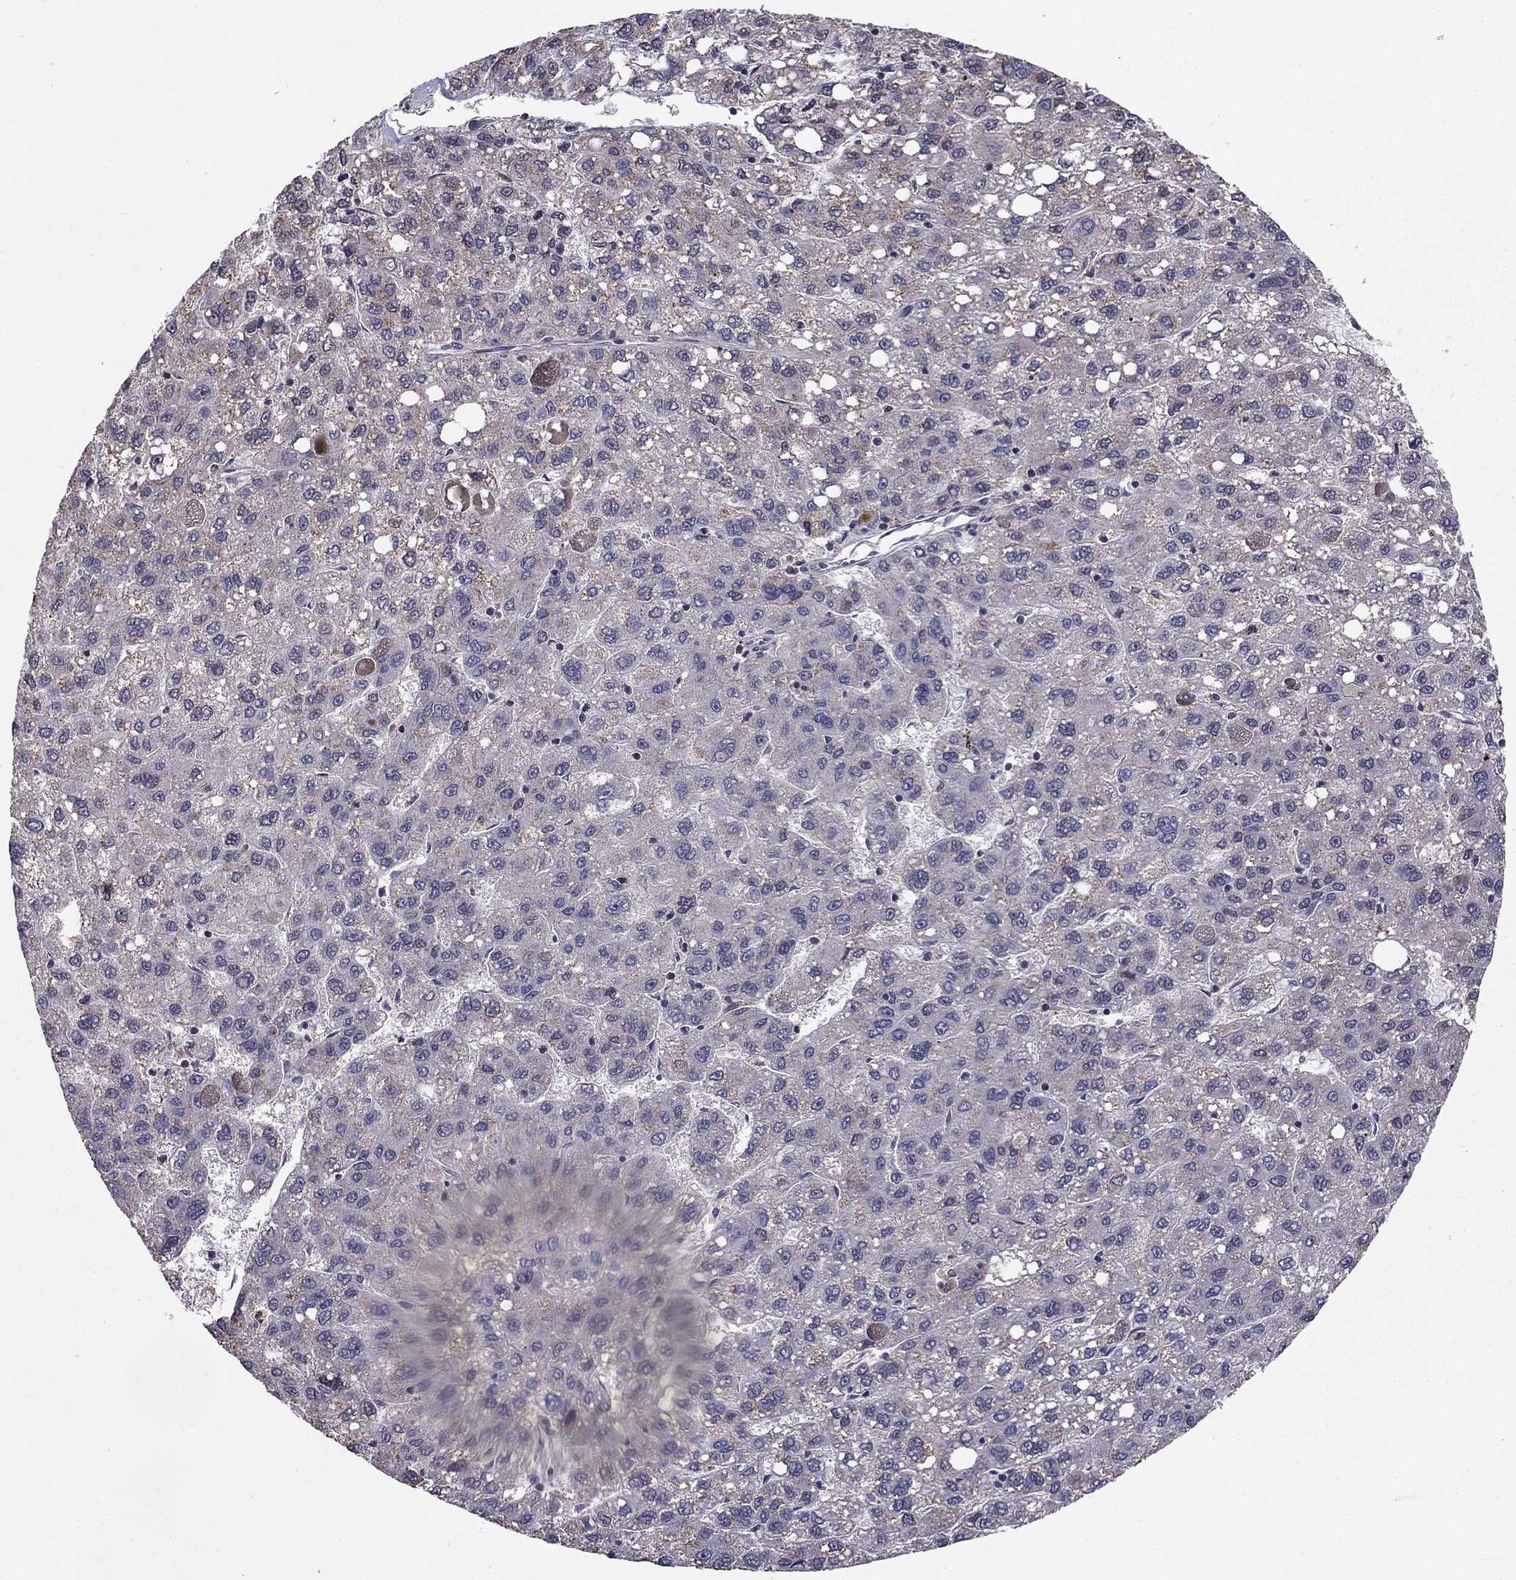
{"staining": {"intensity": "negative", "quantity": "none", "location": "none"}, "tissue": "liver cancer", "cell_type": "Tumor cells", "image_type": "cancer", "snomed": [{"axis": "morphology", "description": "Carcinoma, Hepatocellular, NOS"}, {"axis": "topography", "description": "Liver"}], "caption": "Liver hepatocellular carcinoma was stained to show a protein in brown. There is no significant staining in tumor cells.", "gene": "HCN1", "patient": {"sex": "female", "age": 82}}